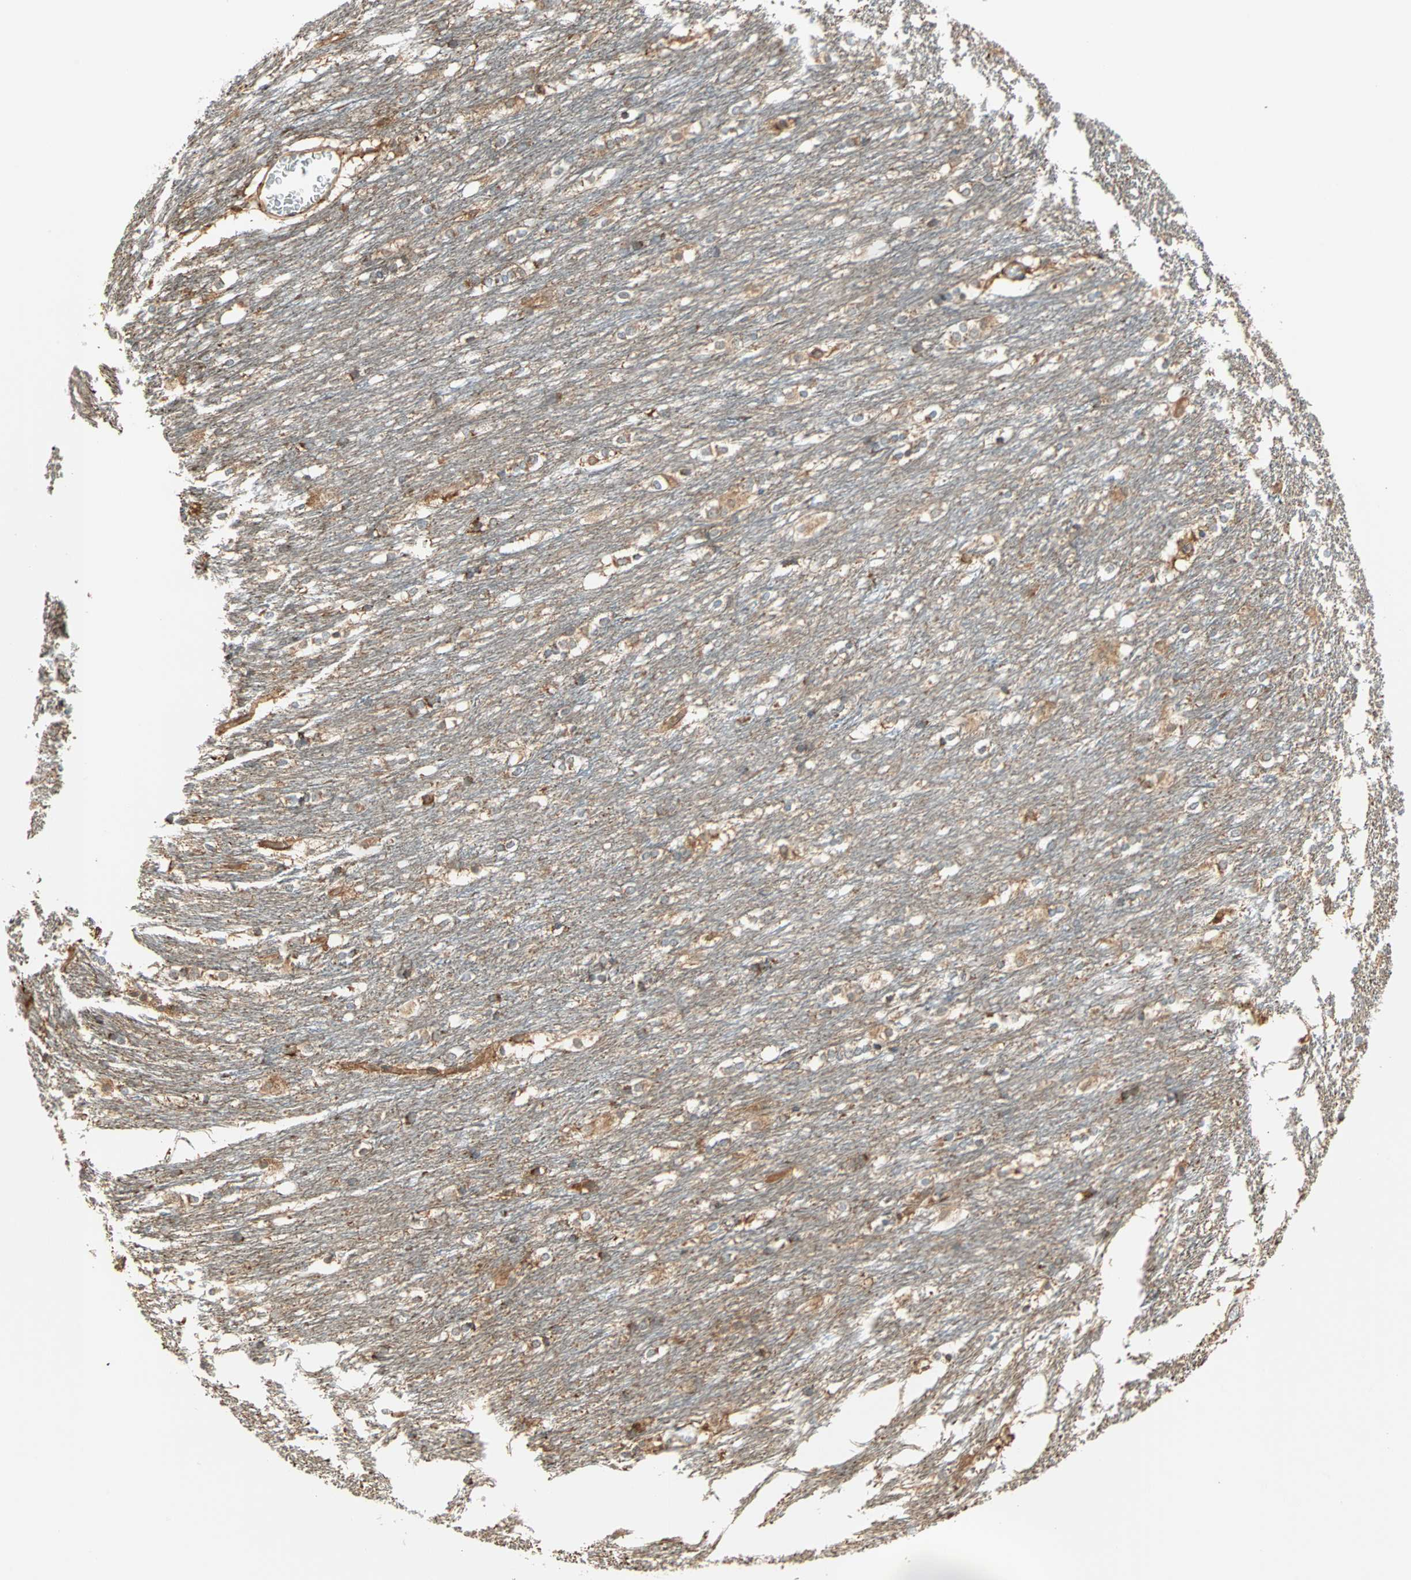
{"staining": {"intensity": "moderate", "quantity": "25%-75%", "location": "cytoplasmic/membranous"}, "tissue": "caudate", "cell_type": "Glial cells", "image_type": "normal", "snomed": [{"axis": "morphology", "description": "Normal tissue, NOS"}, {"axis": "topography", "description": "Lateral ventricle wall"}], "caption": "A micrograph of caudate stained for a protein shows moderate cytoplasmic/membranous brown staining in glial cells. The staining was performed using DAB, with brown indicating positive protein expression. Nuclei are stained blue with hematoxylin.", "gene": "P4HA1", "patient": {"sex": "female", "age": 19}}